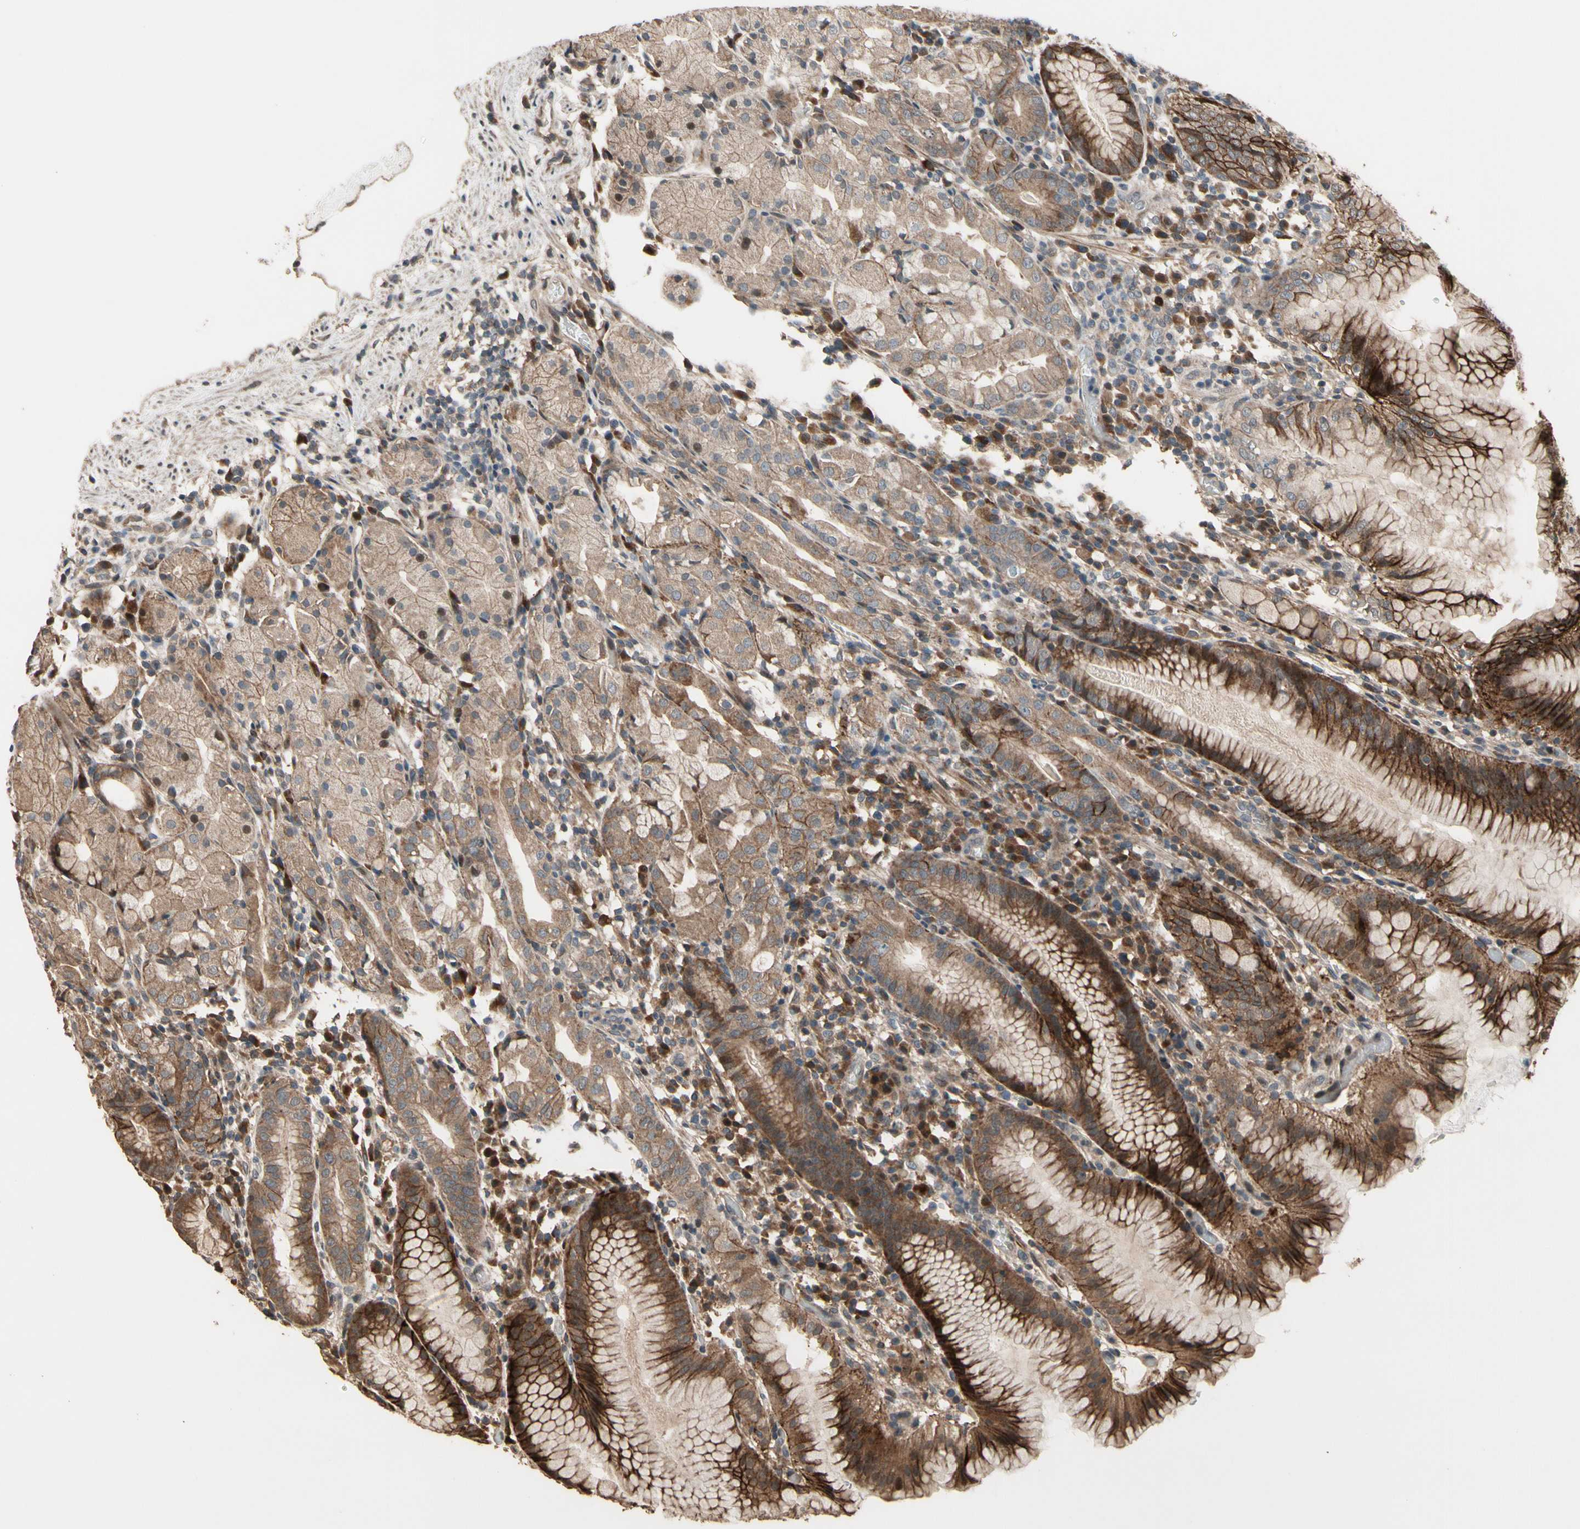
{"staining": {"intensity": "strong", "quantity": "25%-75%", "location": "cytoplasmic/membranous"}, "tissue": "stomach", "cell_type": "Glandular cells", "image_type": "normal", "snomed": [{"axis": "morphology", "description": "Normal tissue, NOS"}, {"axis": "topography", "description": "Stomach"}, {"axis": "topography", "description": "Stomach, lower"}], "caption": "Human stomach stained with a brown dye reveals strong cytoplasmic/membranous positive expression in approximately 25%-75% of glandular cells.", "gene": "CSF1R", "patient": {"sex": "female", "age": 75}}